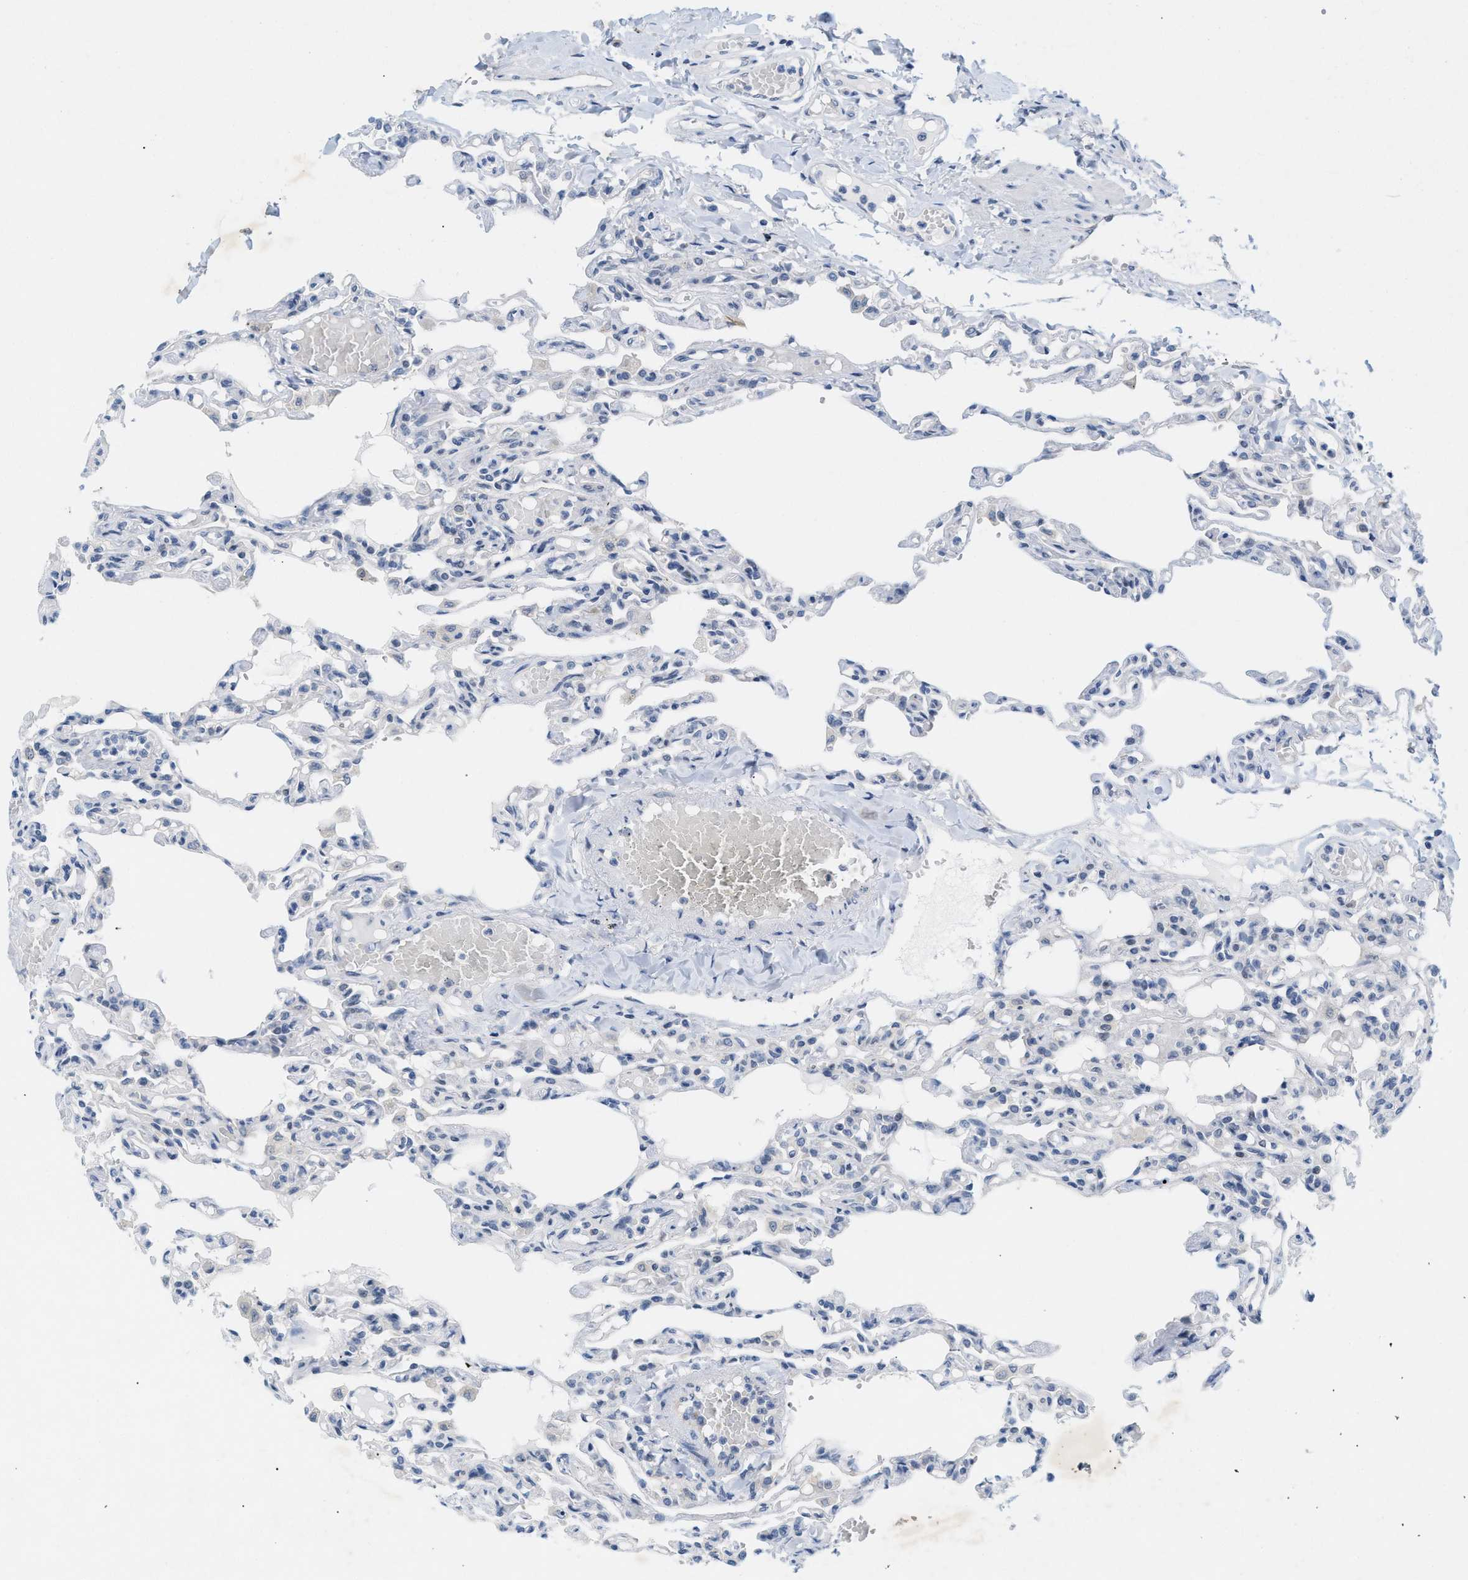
{"staining": {"intensity": "negative", "quantity": "none", "location": "none"}, "tissue": "lung", "cell_type": "Alveolar cells", "image_type": "normal", "snomed": [{"axis": "morphology", "description": "Normal tissue, NOS"}, {"axis": "topography", "description": "Lung"}], "caption": "Immunohistochemistry photomicrograph of benign lung: human lung stained with DAB (3,3'-diaminobenzidine) displays no significant protein expression in alveolar cells.", "gene": "WIPI2", "patient": {"sex": "male", "age": 21}}